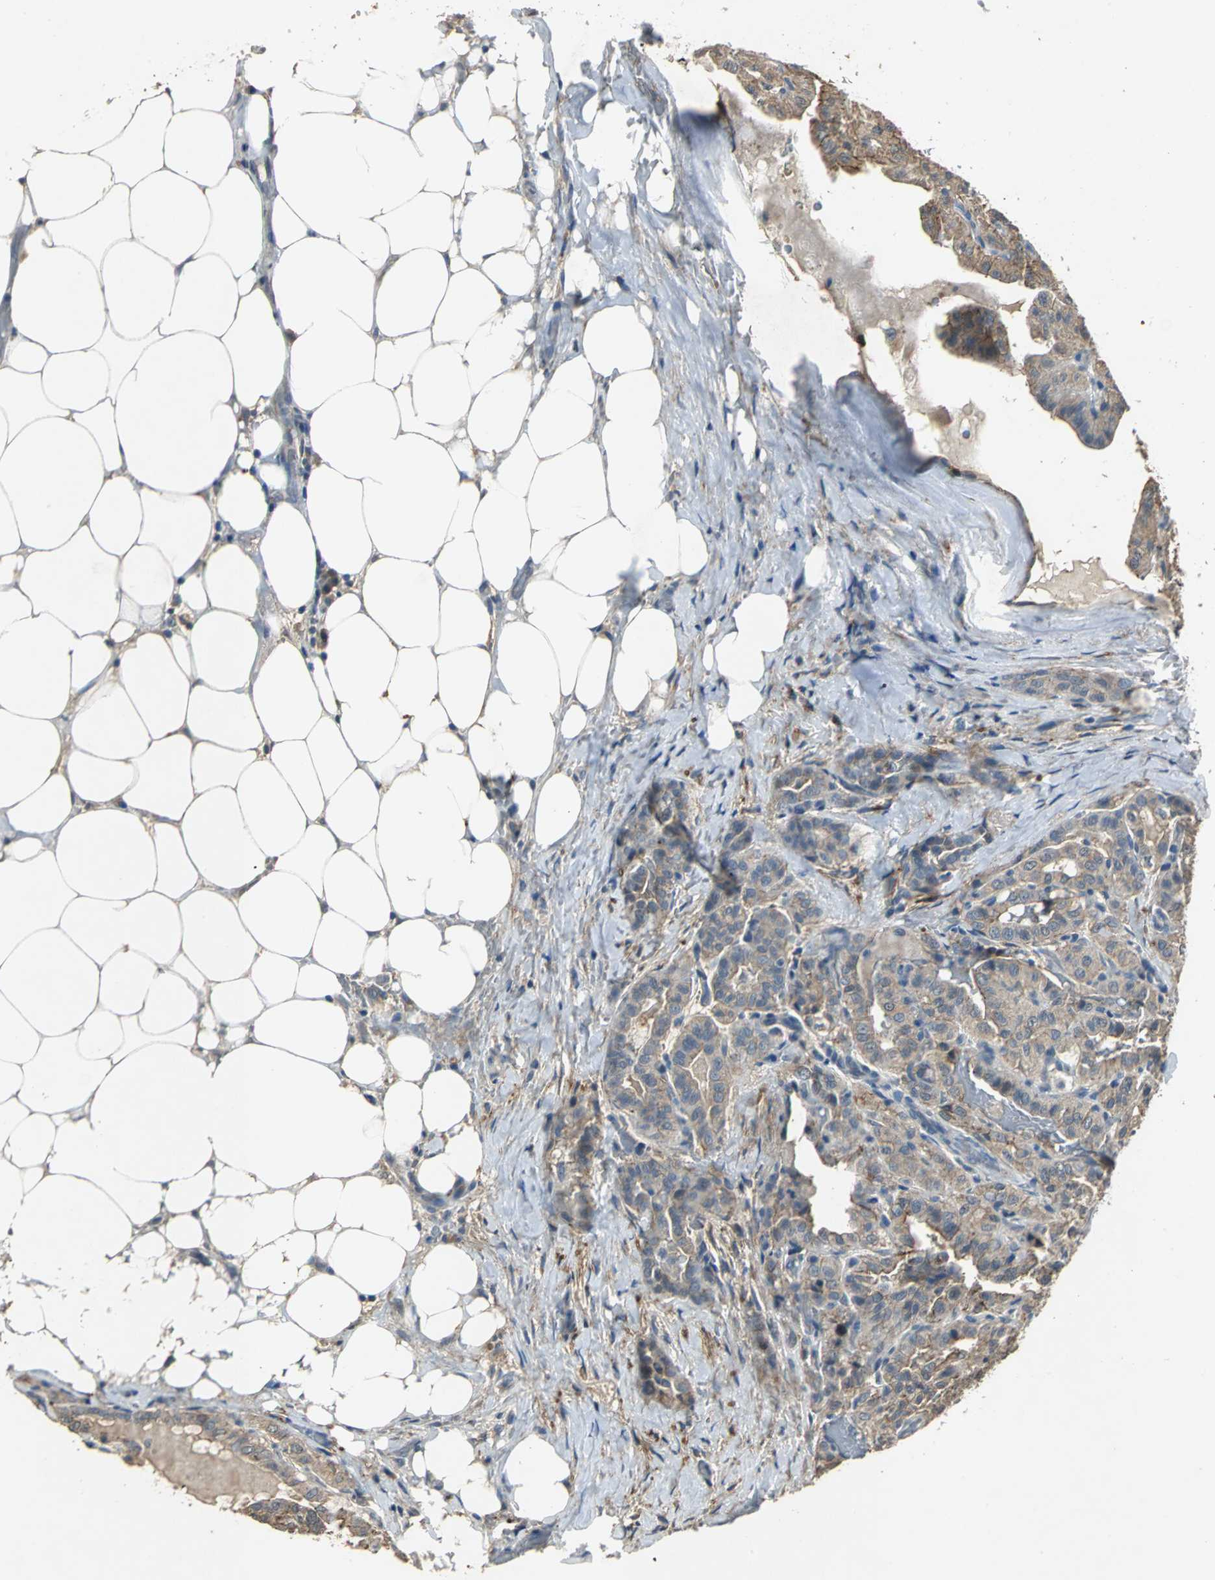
{"staining": {"intensity": "moderate", "quantity": ">75%", "location": "cytoplasmic/membranous"}, "tissue": "thyroid cancer", "cell_type": "Tumor cells", "image_type": "cancer", "snomed": [{"axis": "morphology", "description": "Papillary adenocarcinoma, NOS"}, {"axis": "topography", "description": "Thyroid gland"}], "caption": "Protein positivity by immunohistochemistry demonstrates moderate cytoplasmic/membranous positivity in approximately >75% of tumor cells in thyroid papillary adenocarcinoma.", "gene": "OCLN", "patient": {"sex": "male", "age": 77}}